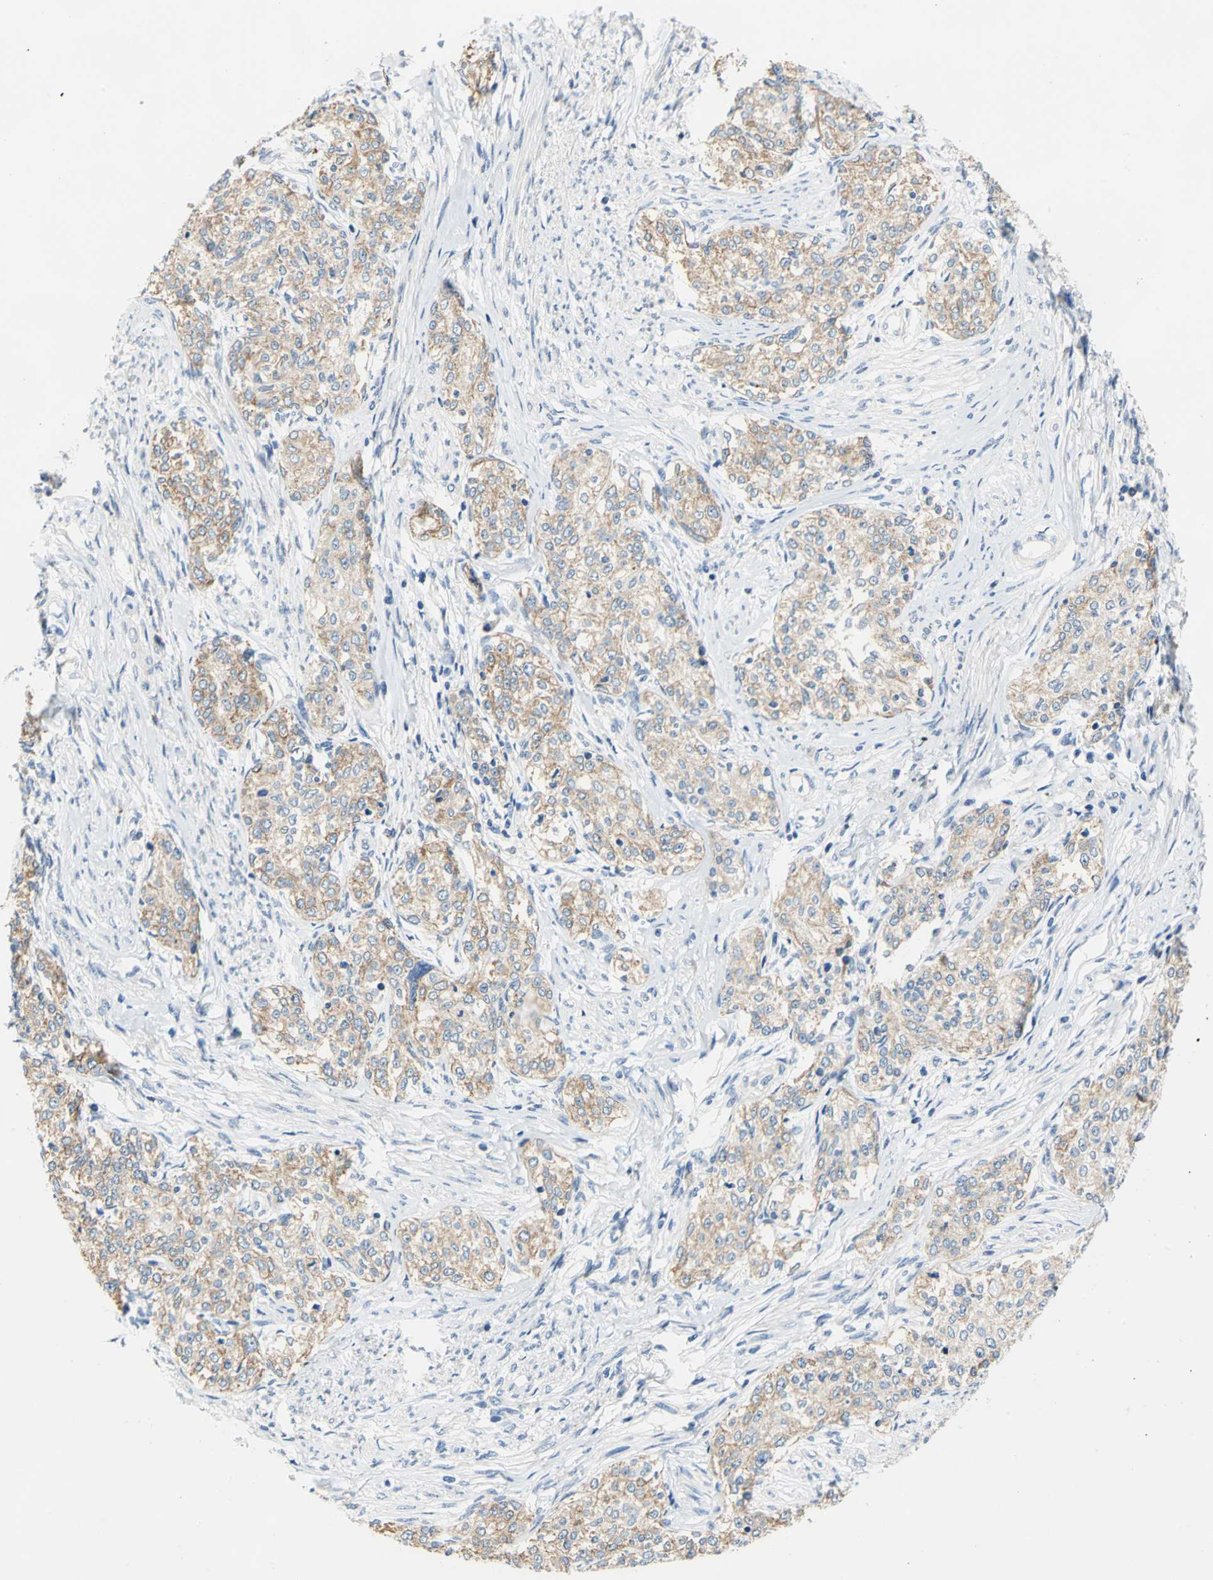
{"staining": {"intensity": "weak", "quantity": ">75%", "location": "cytoplasmic/membranous"}, "tissue": "cervical cancer", "cell_type": "Tumor cells", "image_type": "cancer", "snomed": [{"axis": "morphology", "description": "Squamous cell carcinoma, NOS"}, {"axis": "morphology", "description": "Adenocarcinoma, NOS"}, {"axis": "topography", "description": "Cervix"}], "caption": "IHC of human adenocarcinoma (cervical) exhibits low levels of weak cytoplasmic/membranous positivity in approximately >75% of tumor cells.", "gene": "RASD2", "patient": {"sex": "female", "age": 52}}